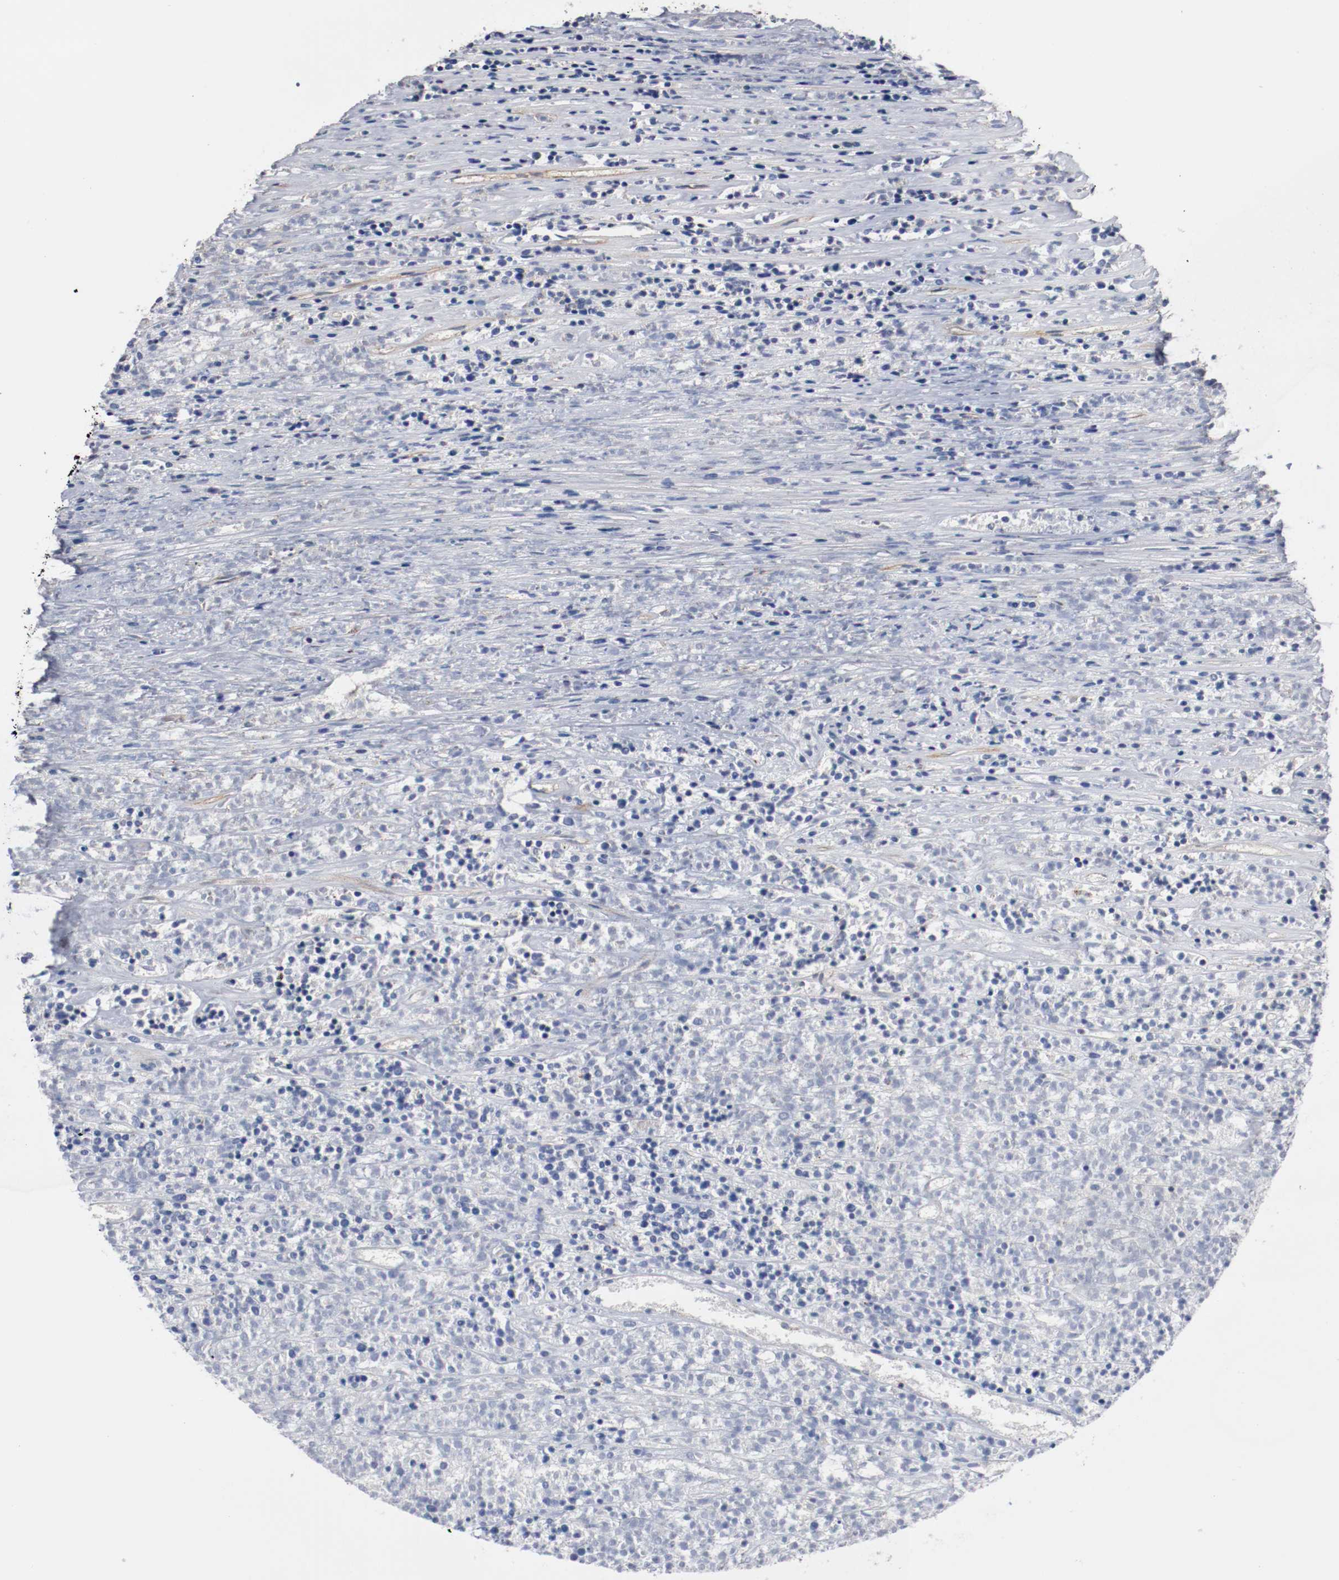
{"staining": {"intensity": "negative", "quantity": "none", "location": "none"}, "tissue": "lymphoma", "cell_type": "Tumor cells", "image_type": "cancer", "snomed": [{"axis": "morphology", "description": "Malignant lymphoma, non-Hodgkin's type, High grade"}, {"axis": "topography", "description": "Lymph node"}], "caption": "A micrograph of lymphoma stained for a protein displays no brown staining in tumor cells.", "gene": "TUBD1", "patient": {"sex": "female", "age": 73}}